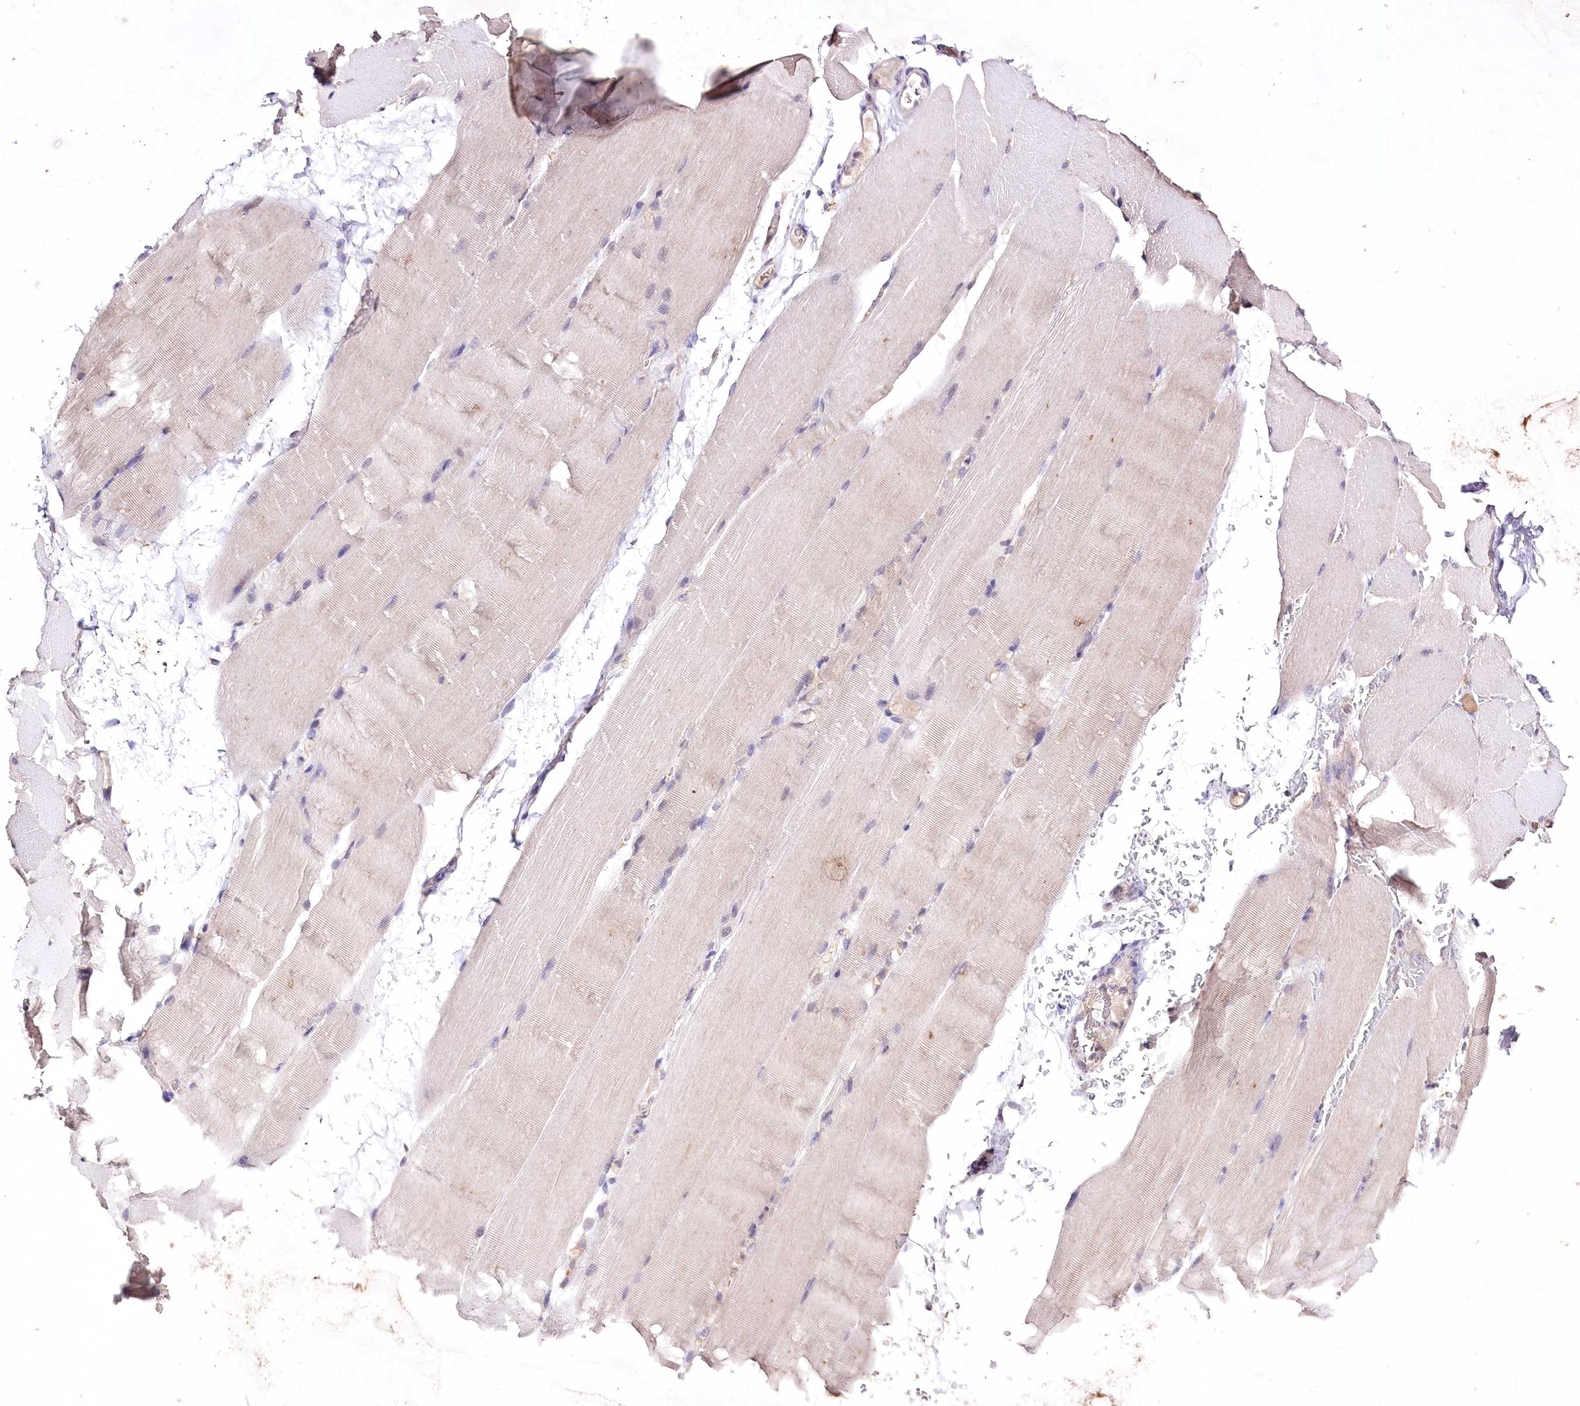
{"staining": {"intensity": "negative", "quantity": "none", "location": "none"}, "tissue": "skeletal muscle", "cell_type": "Myocytes", "image_type": "normal", "snomed": [{"axis": "morphology", "description": "Normal tissue, NOS"}, {"axis": "topography", "description": "Skeletal muscle"}, {"axis": "topography", "description": "Parathyroid gland"}], "caption": "High power microscopy micrograph of an immunohistochemistry histopathology image of unremarkable skeletal muscle, revealing no significant positivity in myocytes. (DAB (3,3'-diaminobenzidine) IHC with hematoxylin counter stain).", "gene": "ENPP1", "patient": {"sex": "female", "age": 37}}